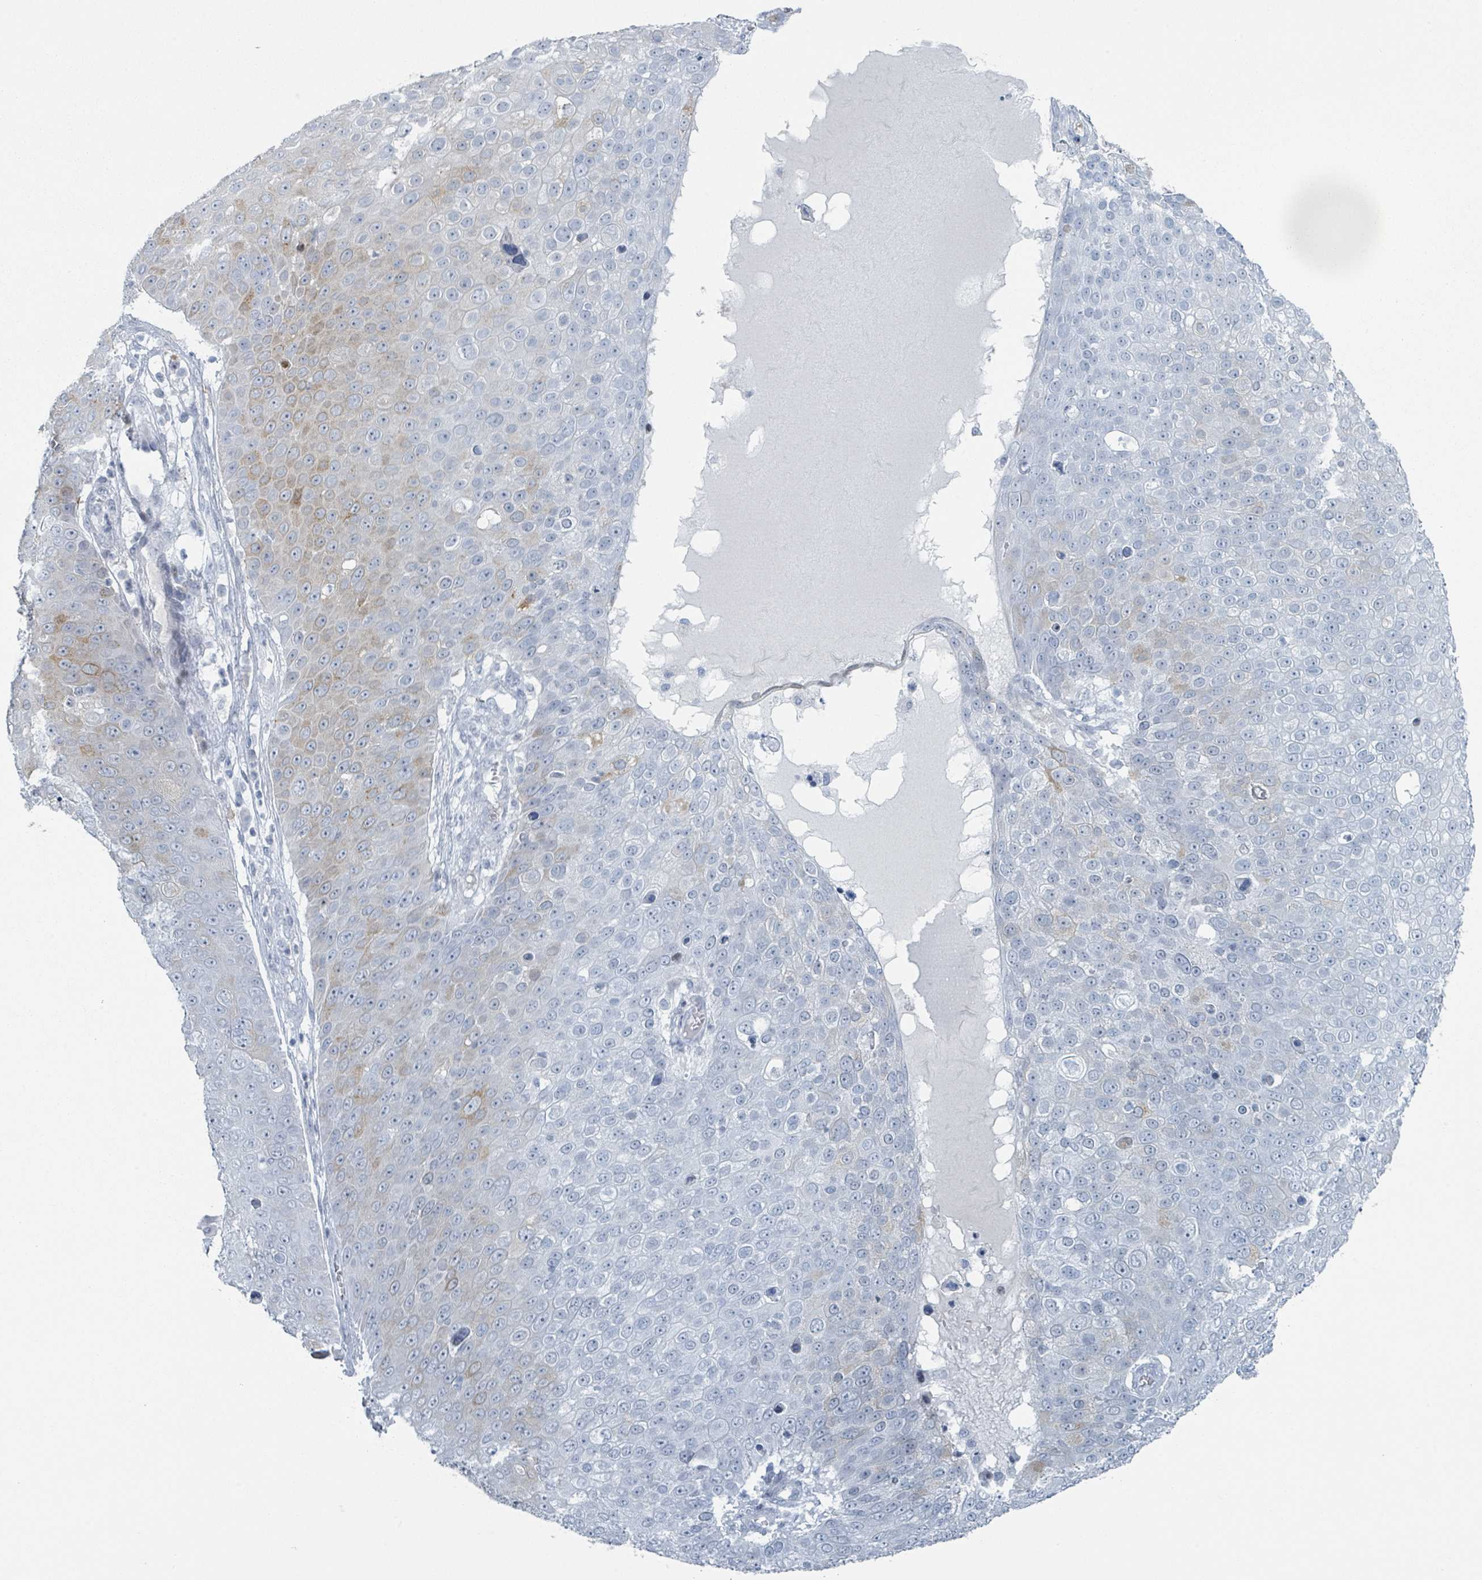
{"staining": {"intensity": "weak", "quantity": "<25%", "location": "cytoplasmic/membranous"}, "tissue": "skin cancer", "cell_type": "Tumor cells", "image_type": "cancer", "snomed": [{"axis": "morphology", "description": "Squamous cell carcinoma, NOS"}, {"axis": "topography", "description": "Skin"}], "caption": "IHC histopathology image of skin squamous cell carcinoma stained for a protein (brown), which displays no expression in tumor cells.", "gene": "GPR15LG", "patient": {"sex": "male", "age": 71}}